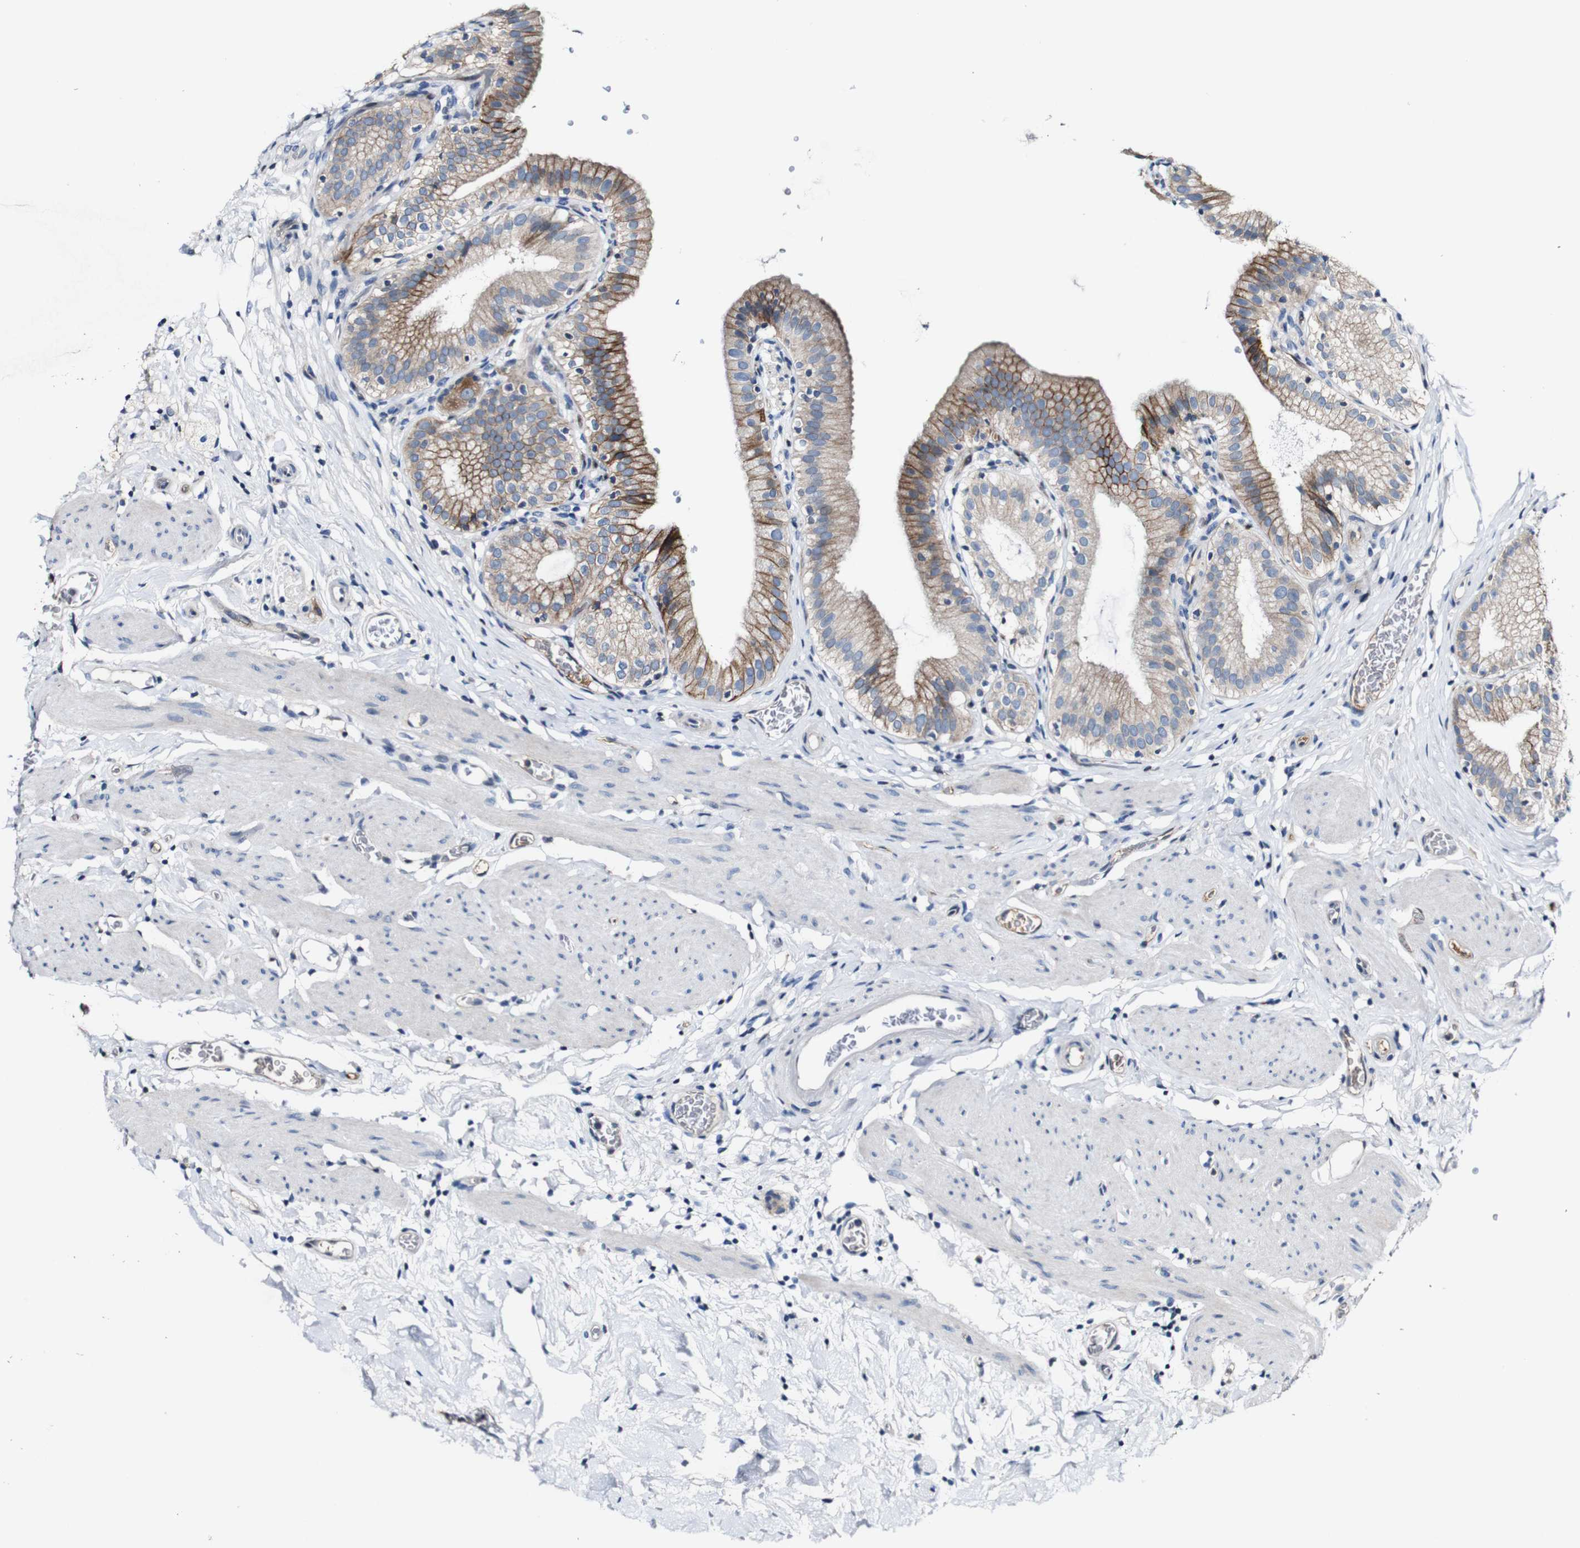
{"staining": {"intensity": "moderate", "quantity": ">75%", "location": "cytoplasmic/membranous"}, "tissue": "gallbladder", "cell_type": "Glandular cells", "image_type": "normal", "snomed": [{"axis": "morphology", "description": "Normal tissue, NOS"}, {"axis": "topography", "description": "Gallbladder"}], "caption": "Protein analysis of normal gallbladder shows moderate cytoplasmic/membranous expression in approximately >75% of glandular cells. The protein is stained brown, and the nuclei are stained in blue (DAB IHC with brightfield microscopy, high magnification).", "gene": "GRAMD1A", "patient": {"sex": "male", "age": 54}}